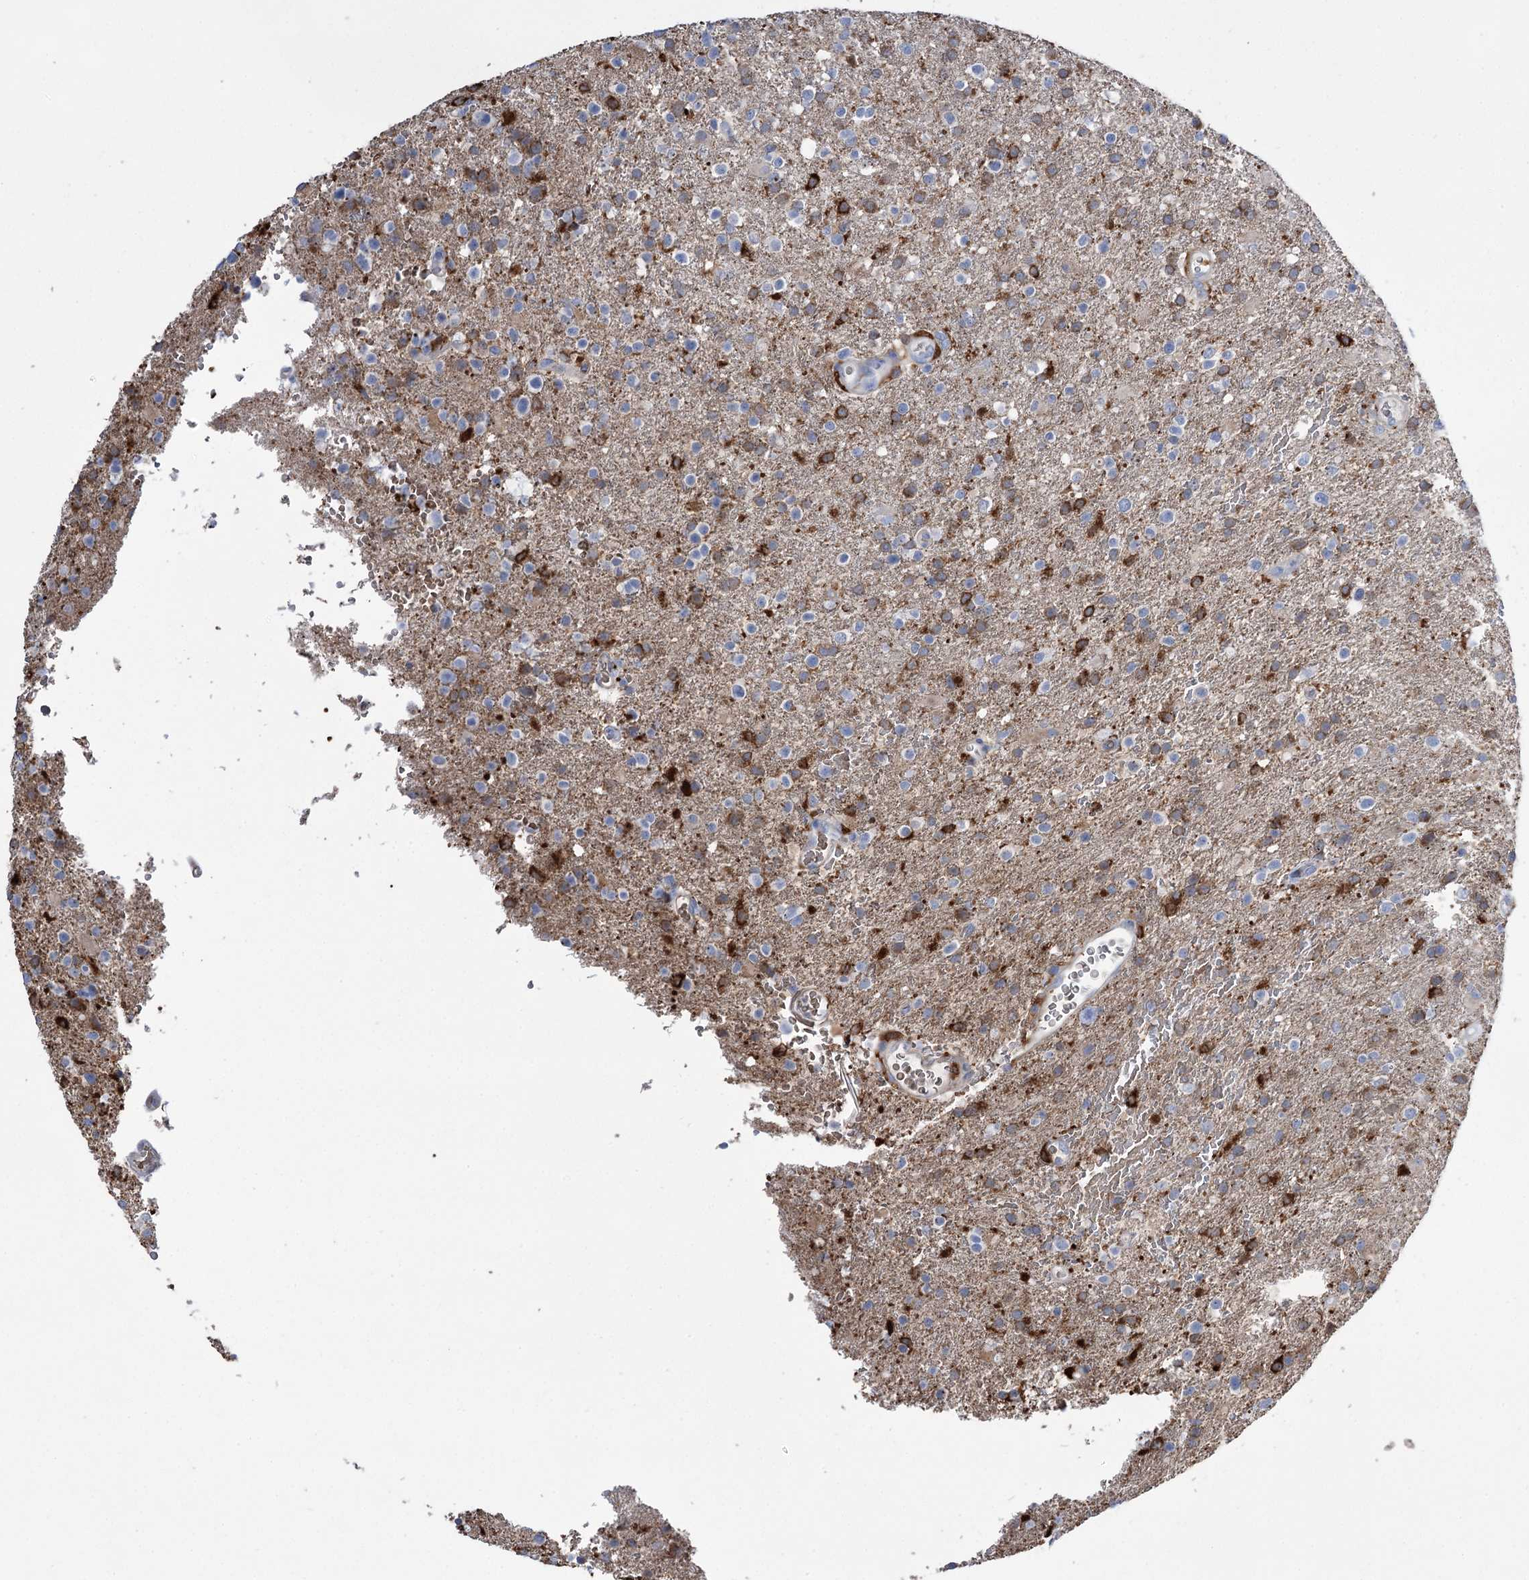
{"staining": {"intensity": "moderate", "quantity": "<25%", "location": "cytoplasmic/membranous"}, "tissue": "glioma", "cell_type": "Tumor cells", "image_type": "cancer", "snomed": [{"axis": "morphology", "description": "Glioma, malignant, High grade"}, {"axis": "topography", "description": "Brain"}], "caption": "DAB (3,3'-diaminobenzidine) immunohistochemical staining of malignant glioma (high-grade) exhibits moderate cytoplasmic/membranous protein positivity in approximately <25% of tumor cells.", "gene": "ZNF622", "patient": {"sex": "male", "age": 72}}